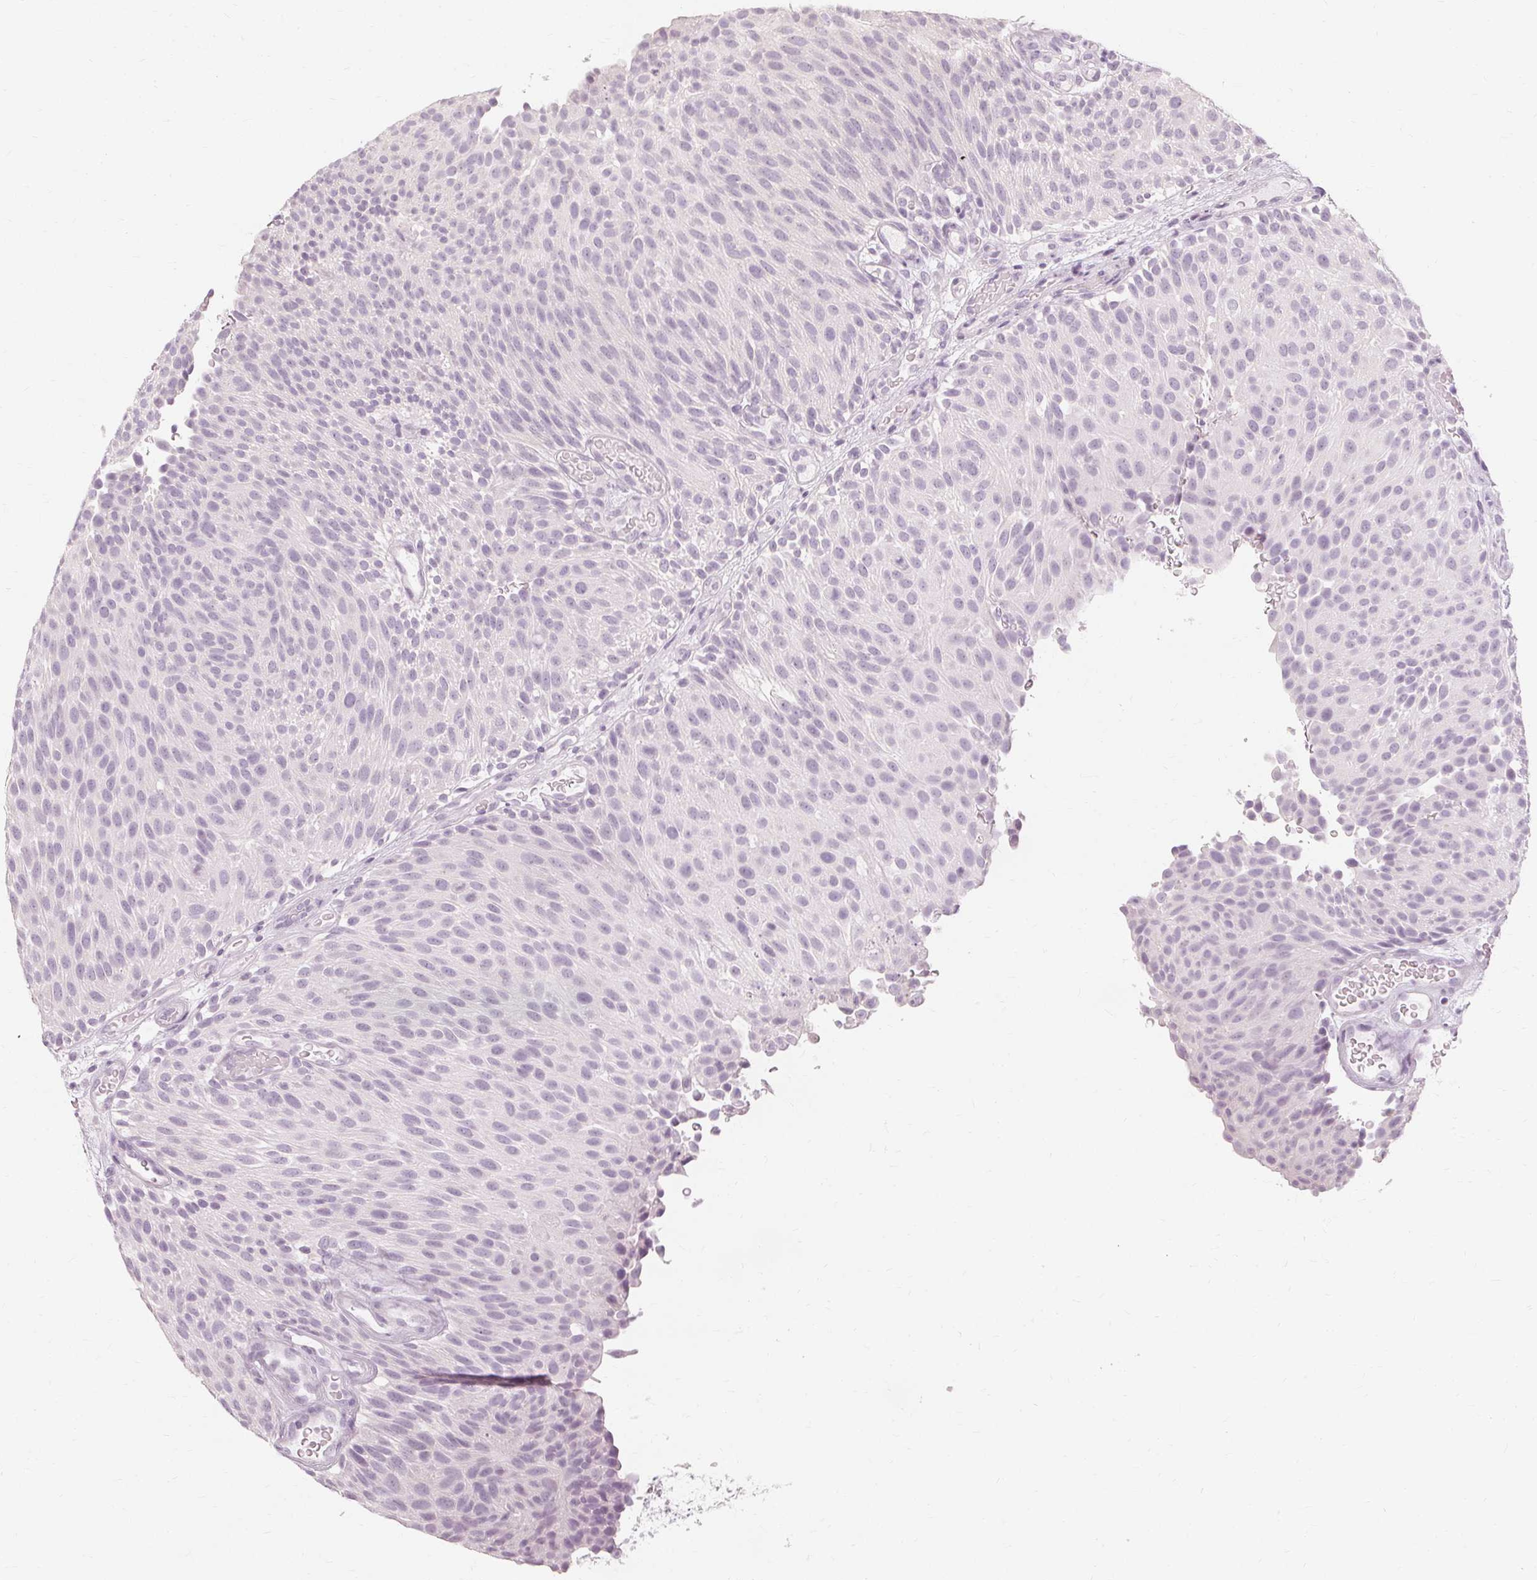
{"staining": {"intensity": "negative", "quantity": "none", "location": "none"}, "tissue": "urothelial cancer", "cell_type": "Tumor cells", "image_type": "cancer", "snomed": [{"axis": "morphology", "description": "Urothelial carcinoma, Low grade"}, {"axis": "topography", "description": "Urinary bladder"}], "caption": "Immunohistochemistry histopathology image of neoplastic tissue: urothelial cancer stained with DAB (3,3'-diaminobenzidine) displays no significant protein positivity in tumor cells. Nuclei are stained in blue.", "gene": "MUC12", "patient": {"sex": "male", "age": 78}}